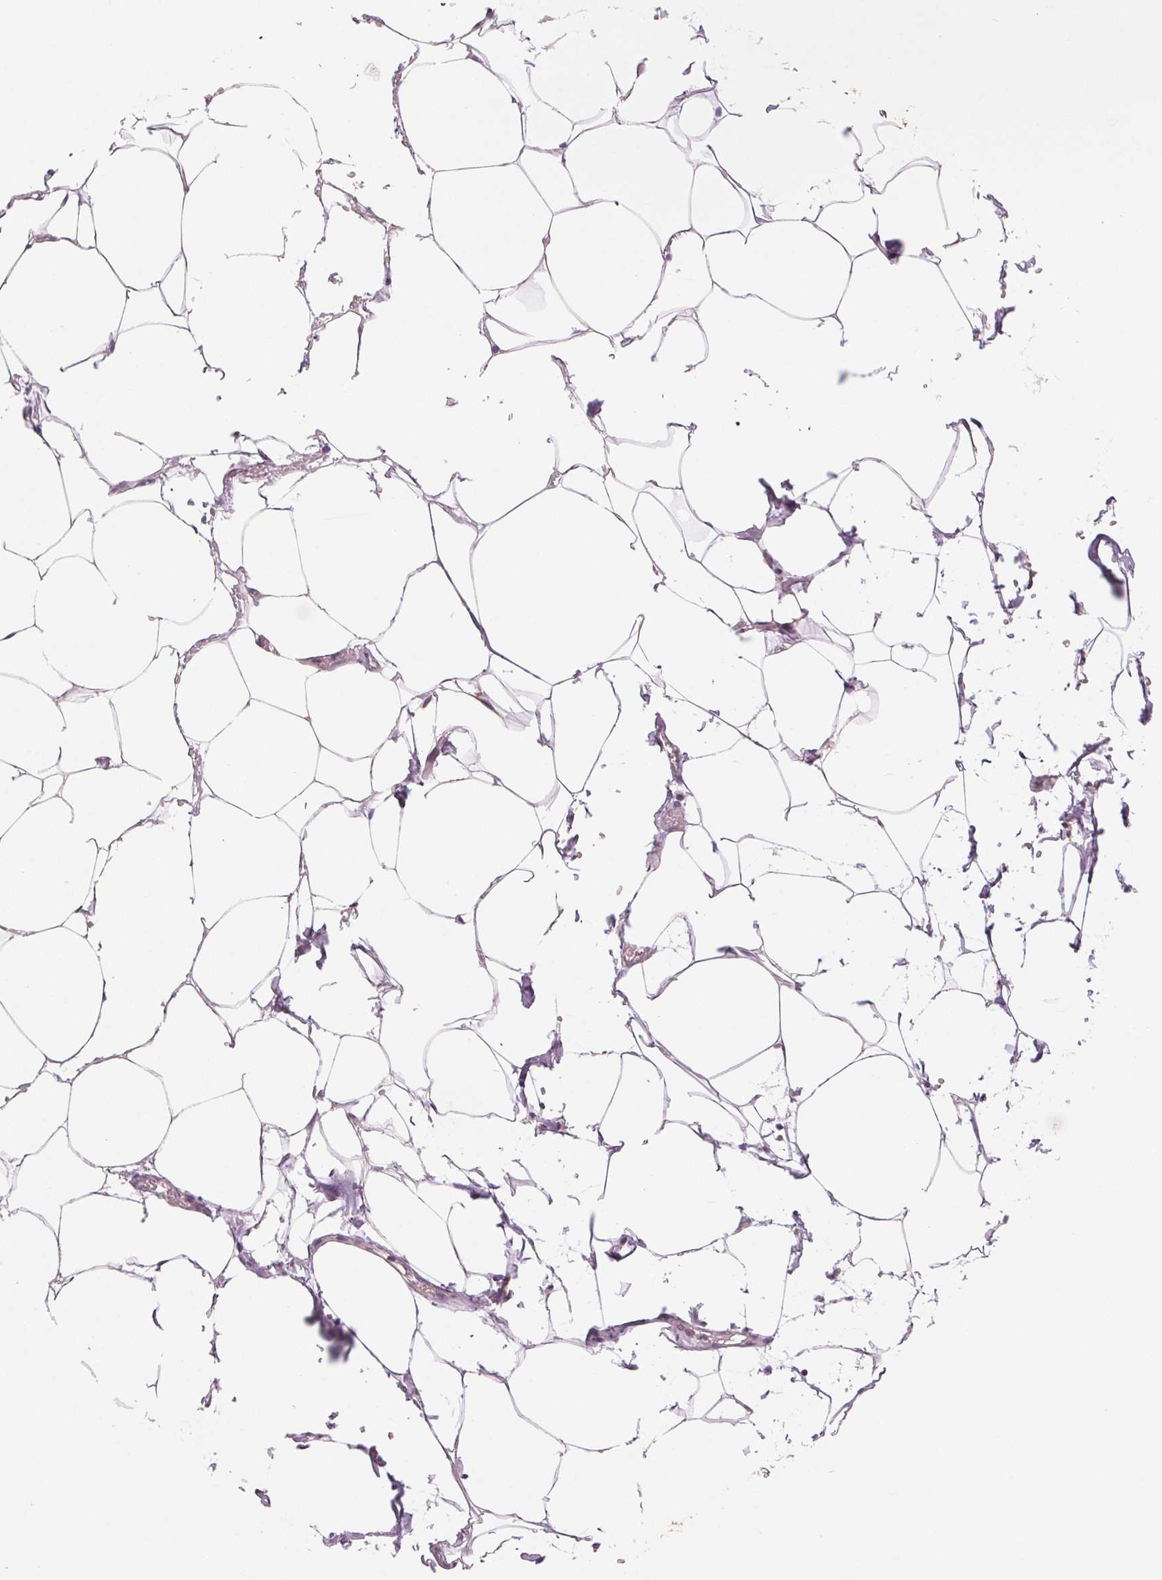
{"staining": {"intensity": "negative", "quantity": "none", "location": "none"}, "tissue": "adipose tissue", "cell_type": "Adipocytes", "image_type": "normal", "snomed": [{"axis": "morphology", "description": "Normal tissue, NOS"}, {"axis": "topography", "description": "Prostate"}, {"axis": "topography", "description": "Peripheral nerve tissue"}], "caption": "Protein analysis of unremarkable adipose tissue reveals no significant expression in adipocytes.", "gene": "CFC1B", "patient": {"sex": "male", "age": 55}}